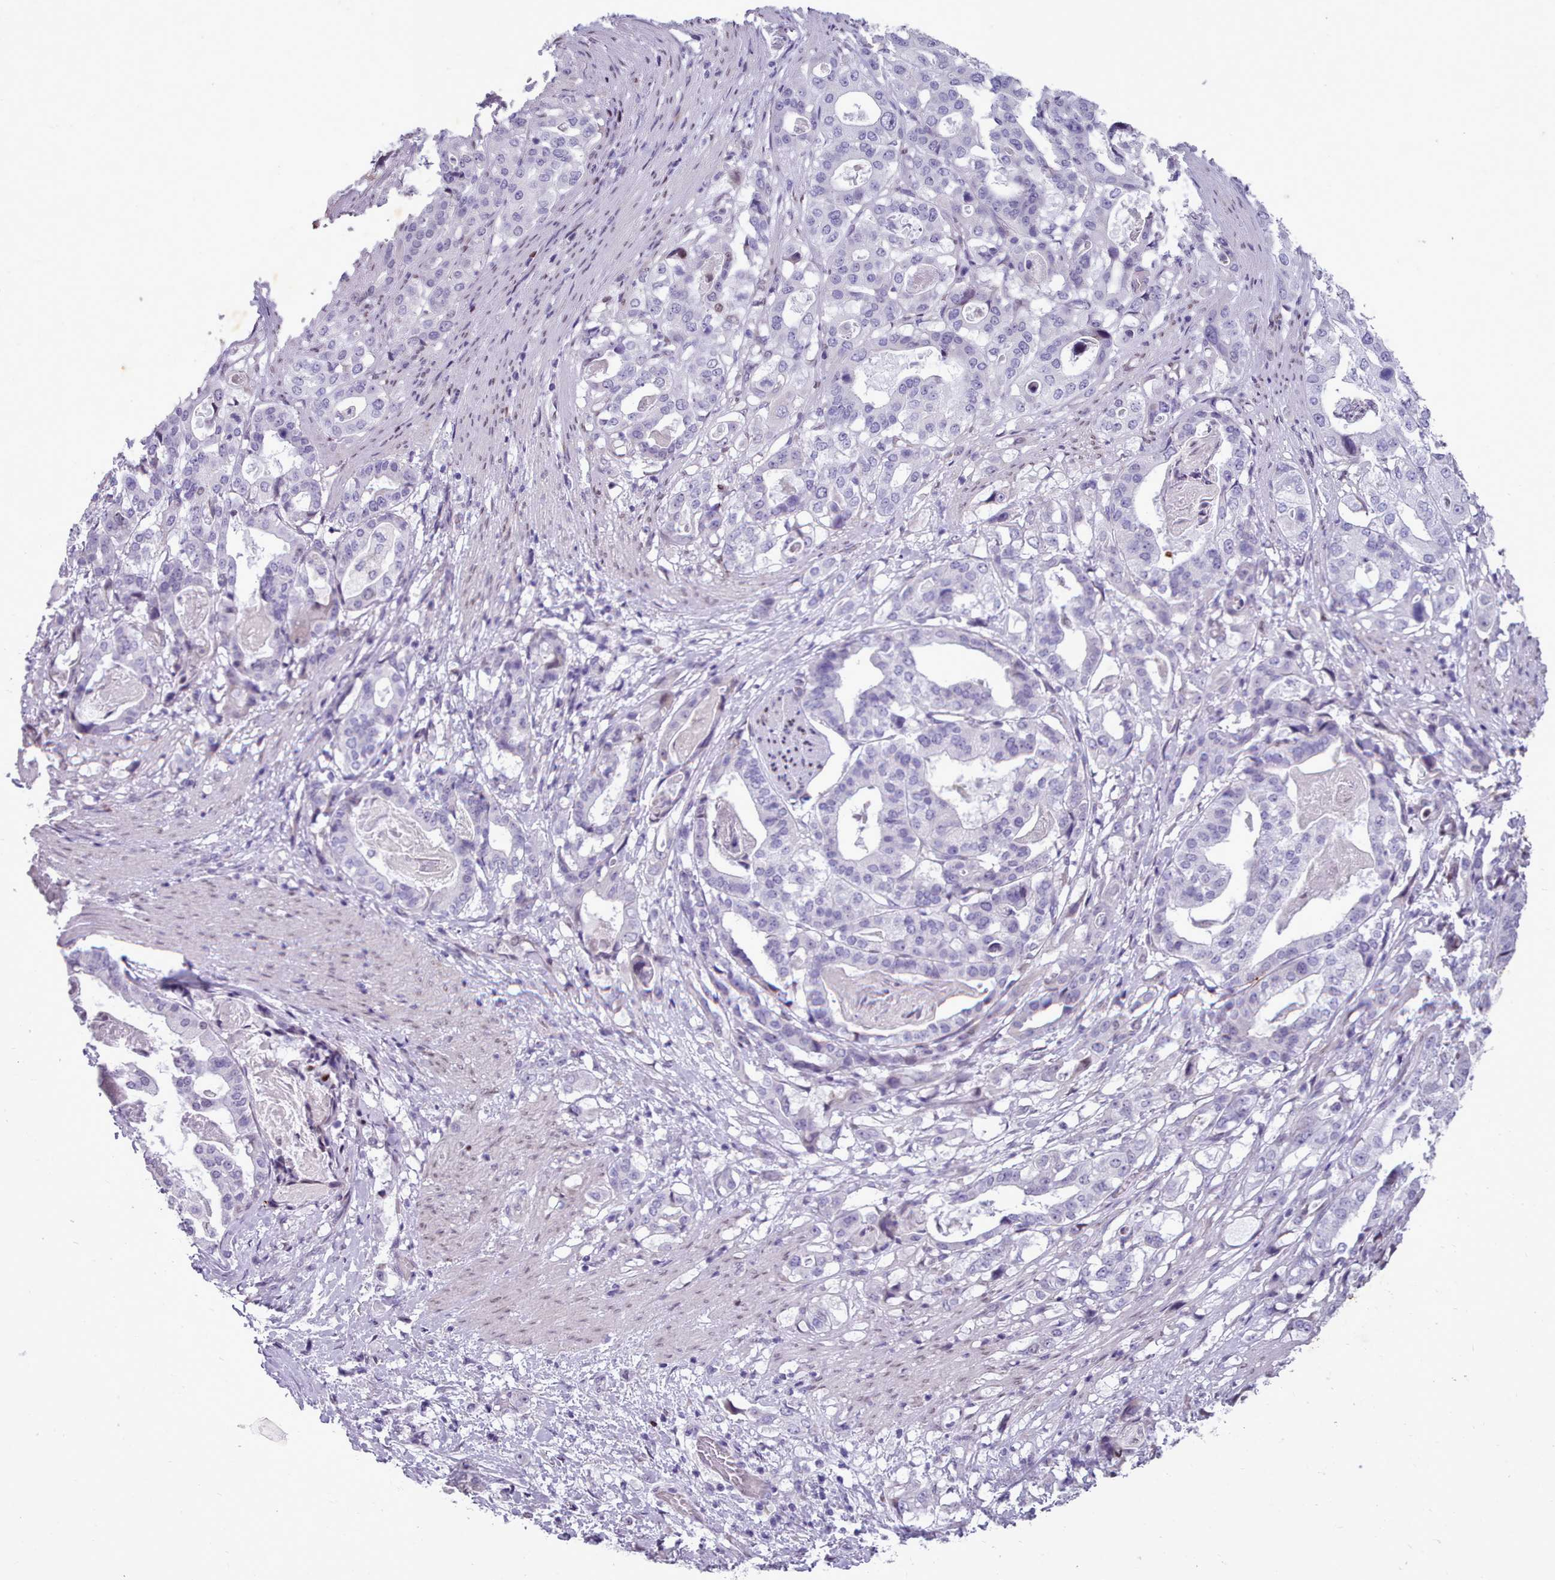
{"staining": {"intensity": "negative", "quantity": "none", "location": "none"}, "tissue": "stomach cancer", "cell_type": "Tumor cells", "image_type": "cancer", "snomed": [{"axis": "morphology", "description": "Adenocarcinoma, NOS"}, {"axis": "topography", "description": "Stomach"}], "caption": "Tumor cells show no significant protein positivity in adenocarcinoma (stomach).", "gene": "KCNT2", "patient": {"sex": "male", "age": 48}}